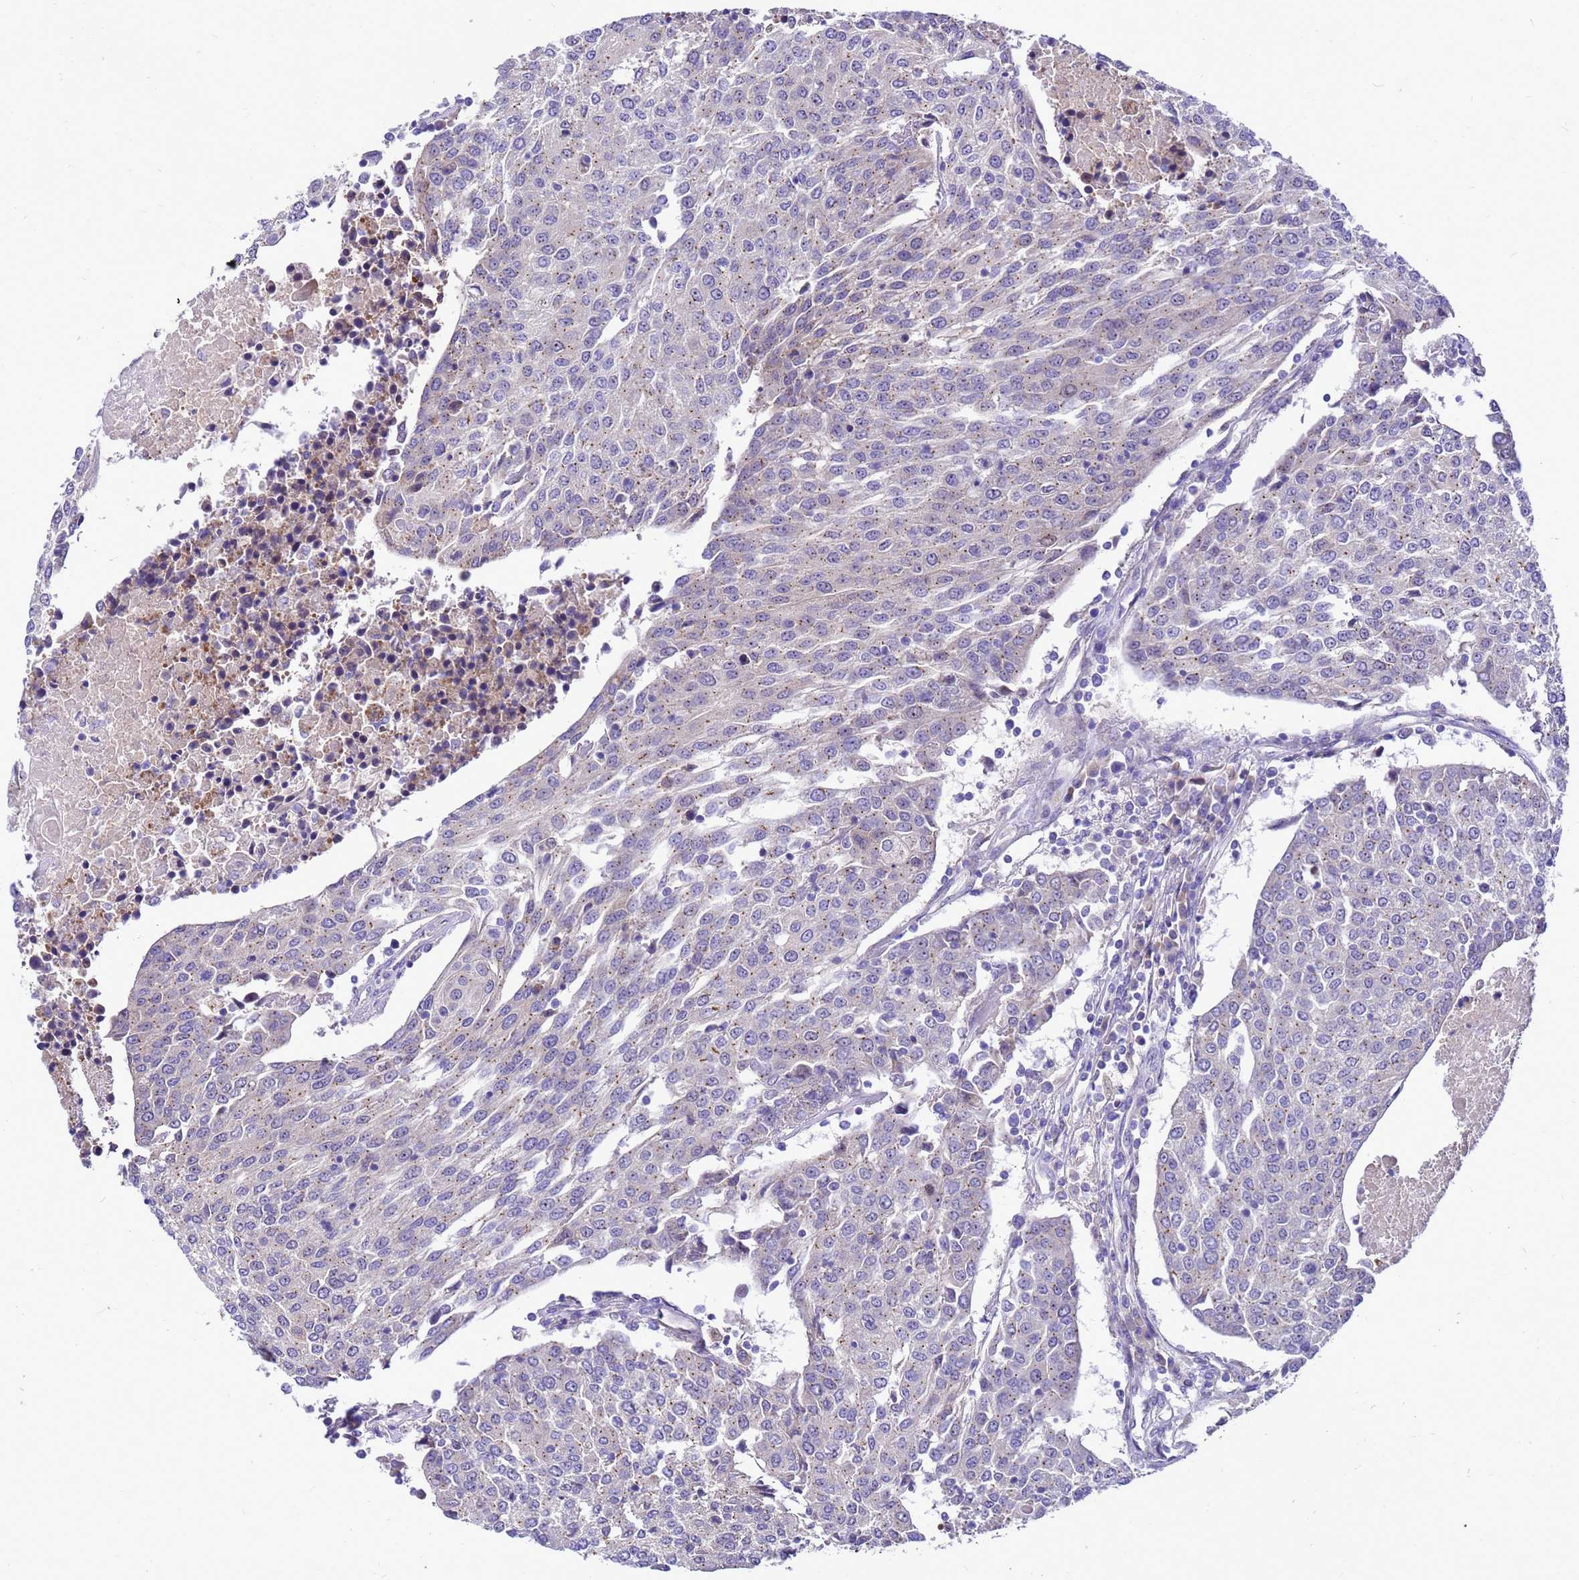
{"staining": {"intensity": "weak", "quantity": "<25%", "location": "cytoplasmic/membranous"}, "tissue": "urothelial cancer", "cell_type": "Tumor cells", "image_type": "cancer", "snomed": [{"axis": "morphology", "description": "Urothelial carcinoma, High grade"}, {"axis": "topography", "description": "Urinary bladder"}], "caption": "Urothelial cancer stained for a protein using immunohistochemistry demonstrates no expression tumor cells.", "gene": "POP7", "patient": {"sex": "female", "age": 85}}